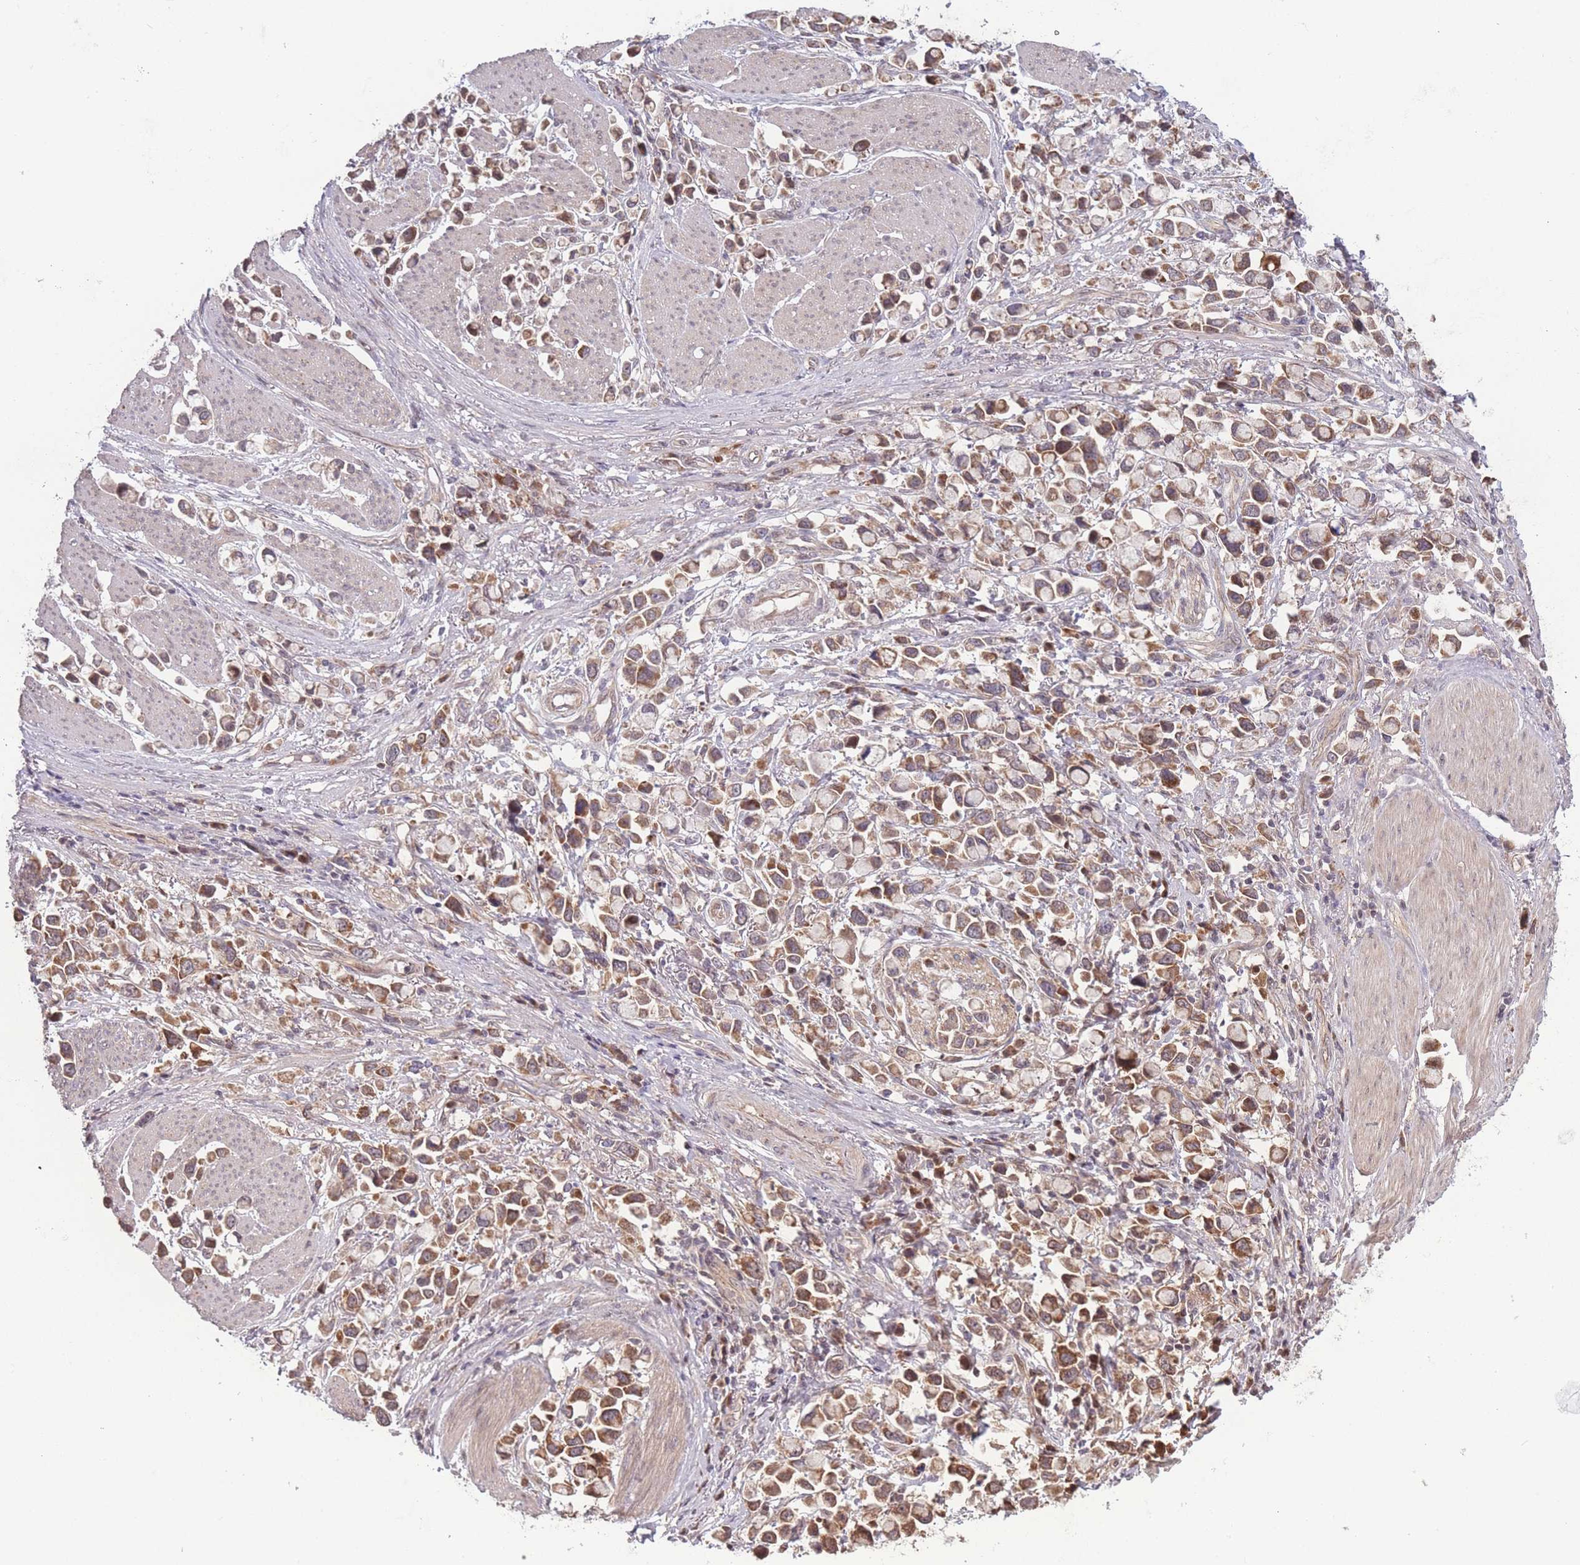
{"staining": {"intensity": "moderate", "quantity": ">75%", "location": "cytoplasmic/membranous"}, "tissue": "stomach cancer", "cell_type": "Tumor cells", "image_type": "cancer", "snomed": [{"axis": "morphology", "description": "Adenocarcinoma, NOS"}, {"axis": "topography", "description": "Stomach"}], "caption": "An immunohistochemistry (IHC) photomicrograph of tumor tissue is shown. Protein staining in brown labels moderate cytoplasmic/membranous positivity in stomach cancer within tumor cells.", "gene": "RPS18", "patient": {"sex": "female", "age": 81}}